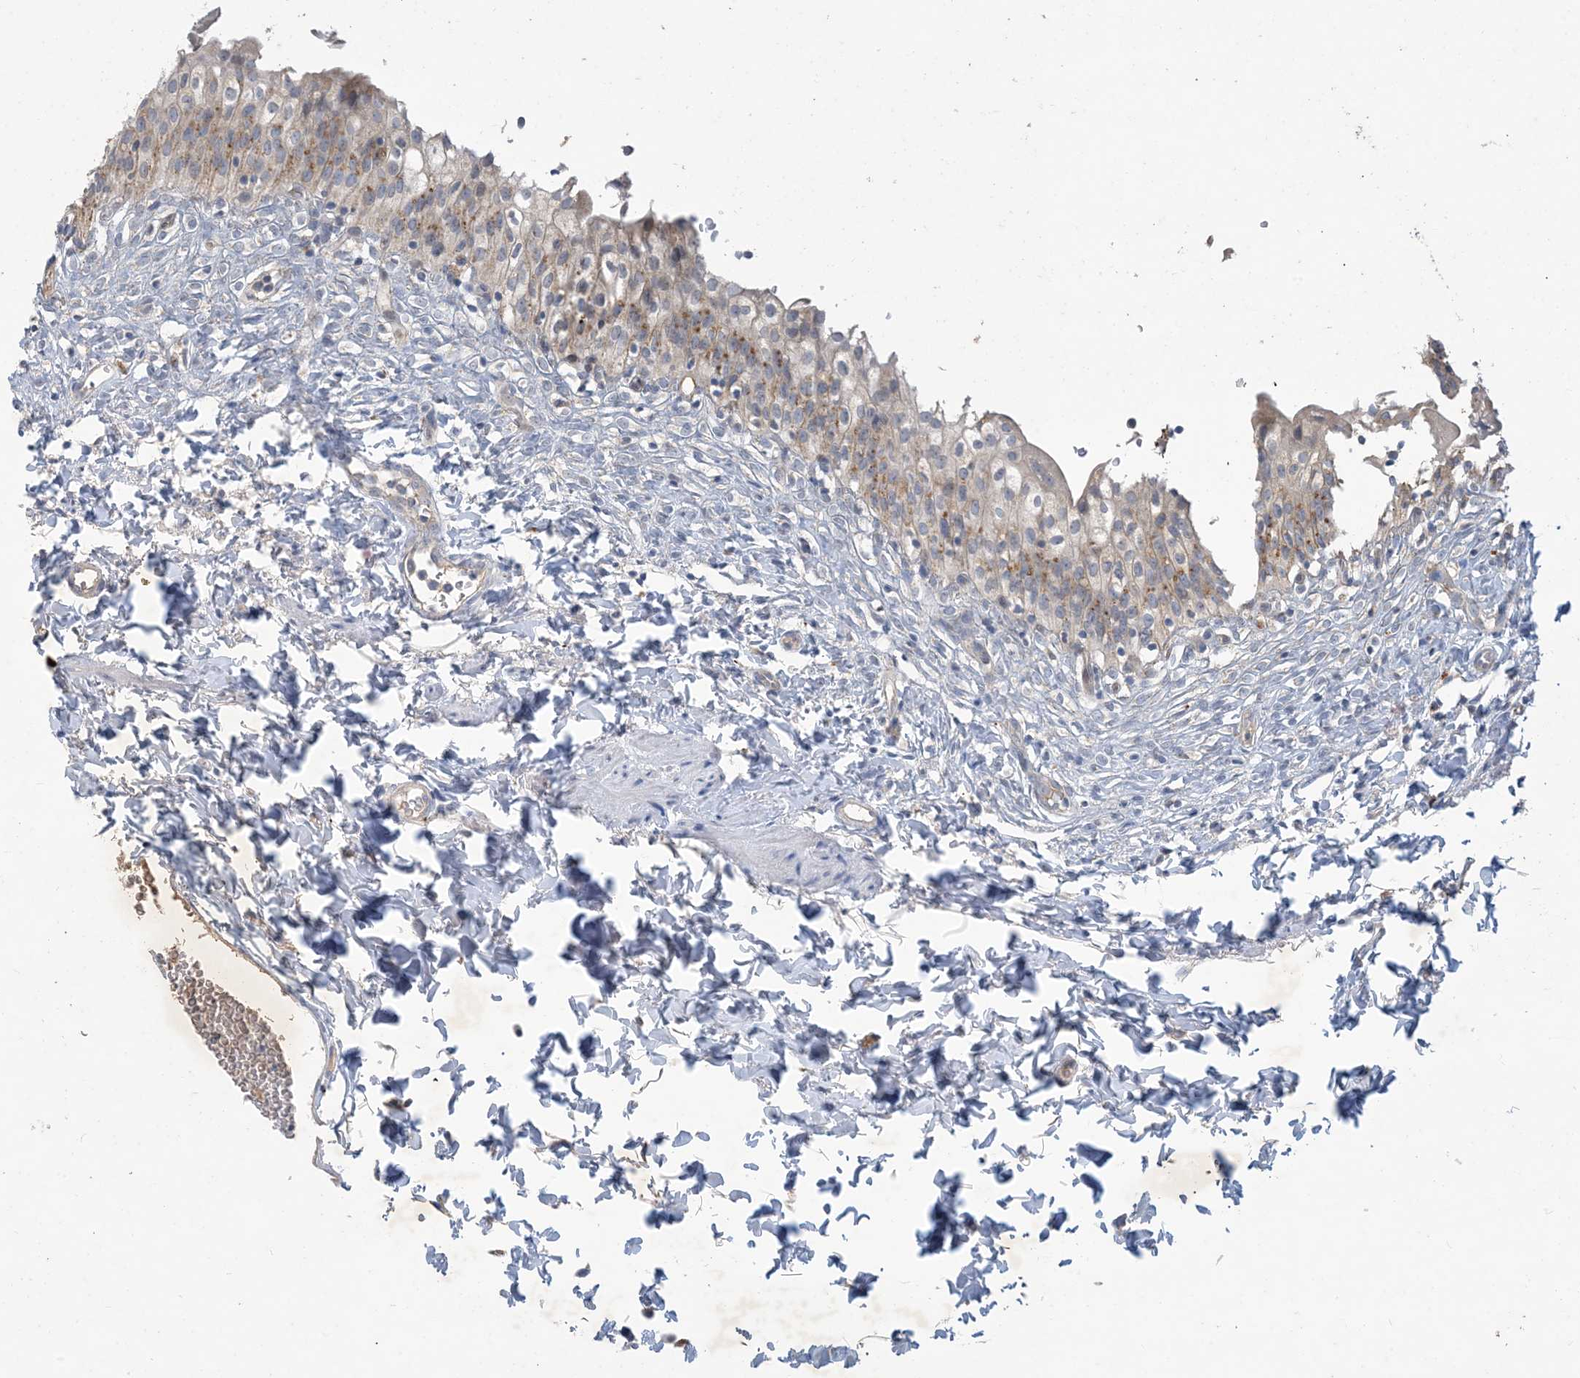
{"staining": {"intensity": "moderate", "quantity": ">75%", "location": "cytoplasmic/membranous"}, "tissue": "urinary bladder", "cell_type": "Urothelial cells", "image_type": "normal", "snomed": [{"axis": "morphology", "description": "Normal tissue, NOS"}, {"axis": "topography", "description": "Urinary bladder"}], "caption": "Immunohistochemical staining of normal human urinary bladder reveals moderate cytoplasmic/membranous protein positivity in about >75% of urothelial cells.", "gene": "MRPS18A", "patient": {"sex": "male", "age": 55}}